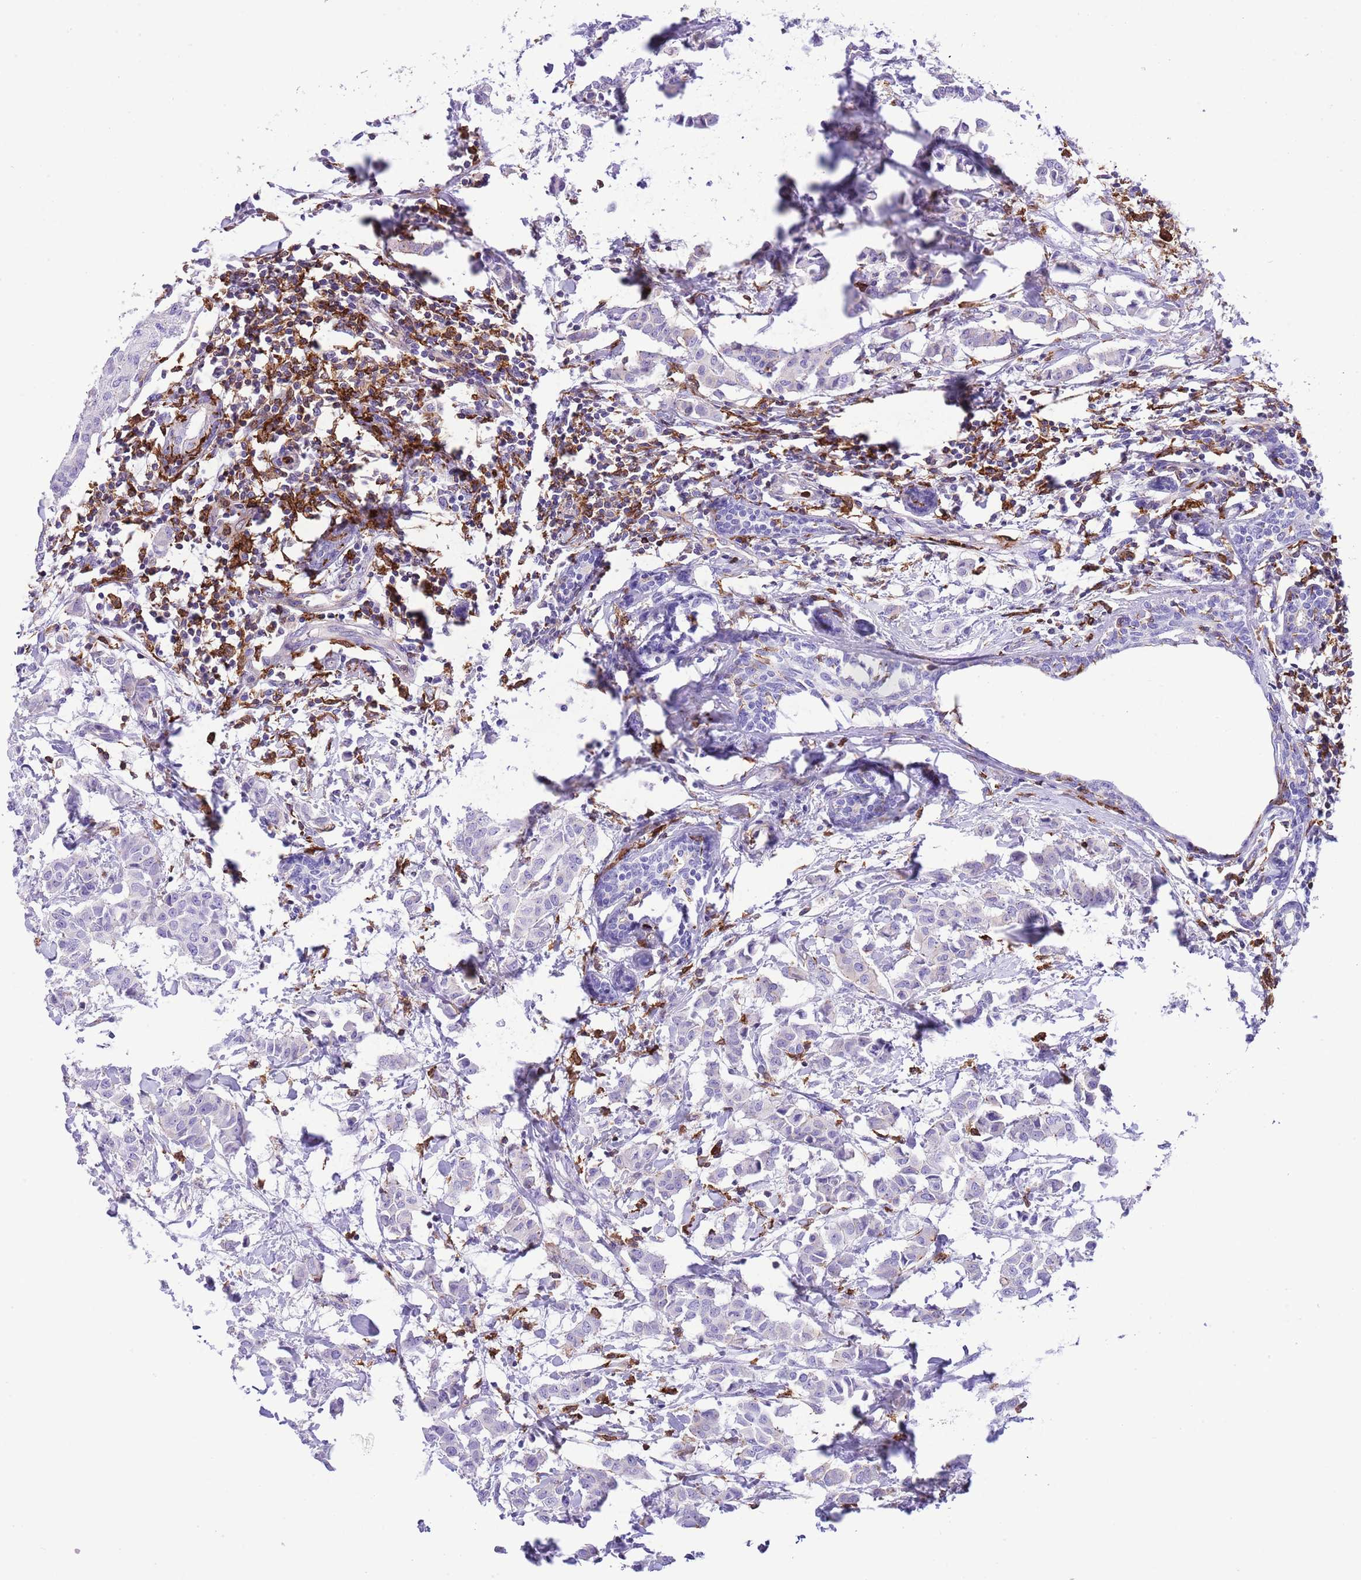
{"staining": {"intensity": "negative", "quantity": "none", "location": "none"}, "tissue": "breast cancer", "cell_type": "Tumor cells", "image_type": "cancer", "snomed": [{"axis": "morphology", "description": "Duct carcinoma"}, {"axis": "topography", "description": "Breast"}], "caption": "This image is of breast intraductal carcinoma stained with immunohistochemistry (IHC) to label a protein in brown with the nuclei are counter-stained blue. There is no staining in tumor cells.", "gene": "EFHD2", "patient": {"sex": "female", "age": 40}}